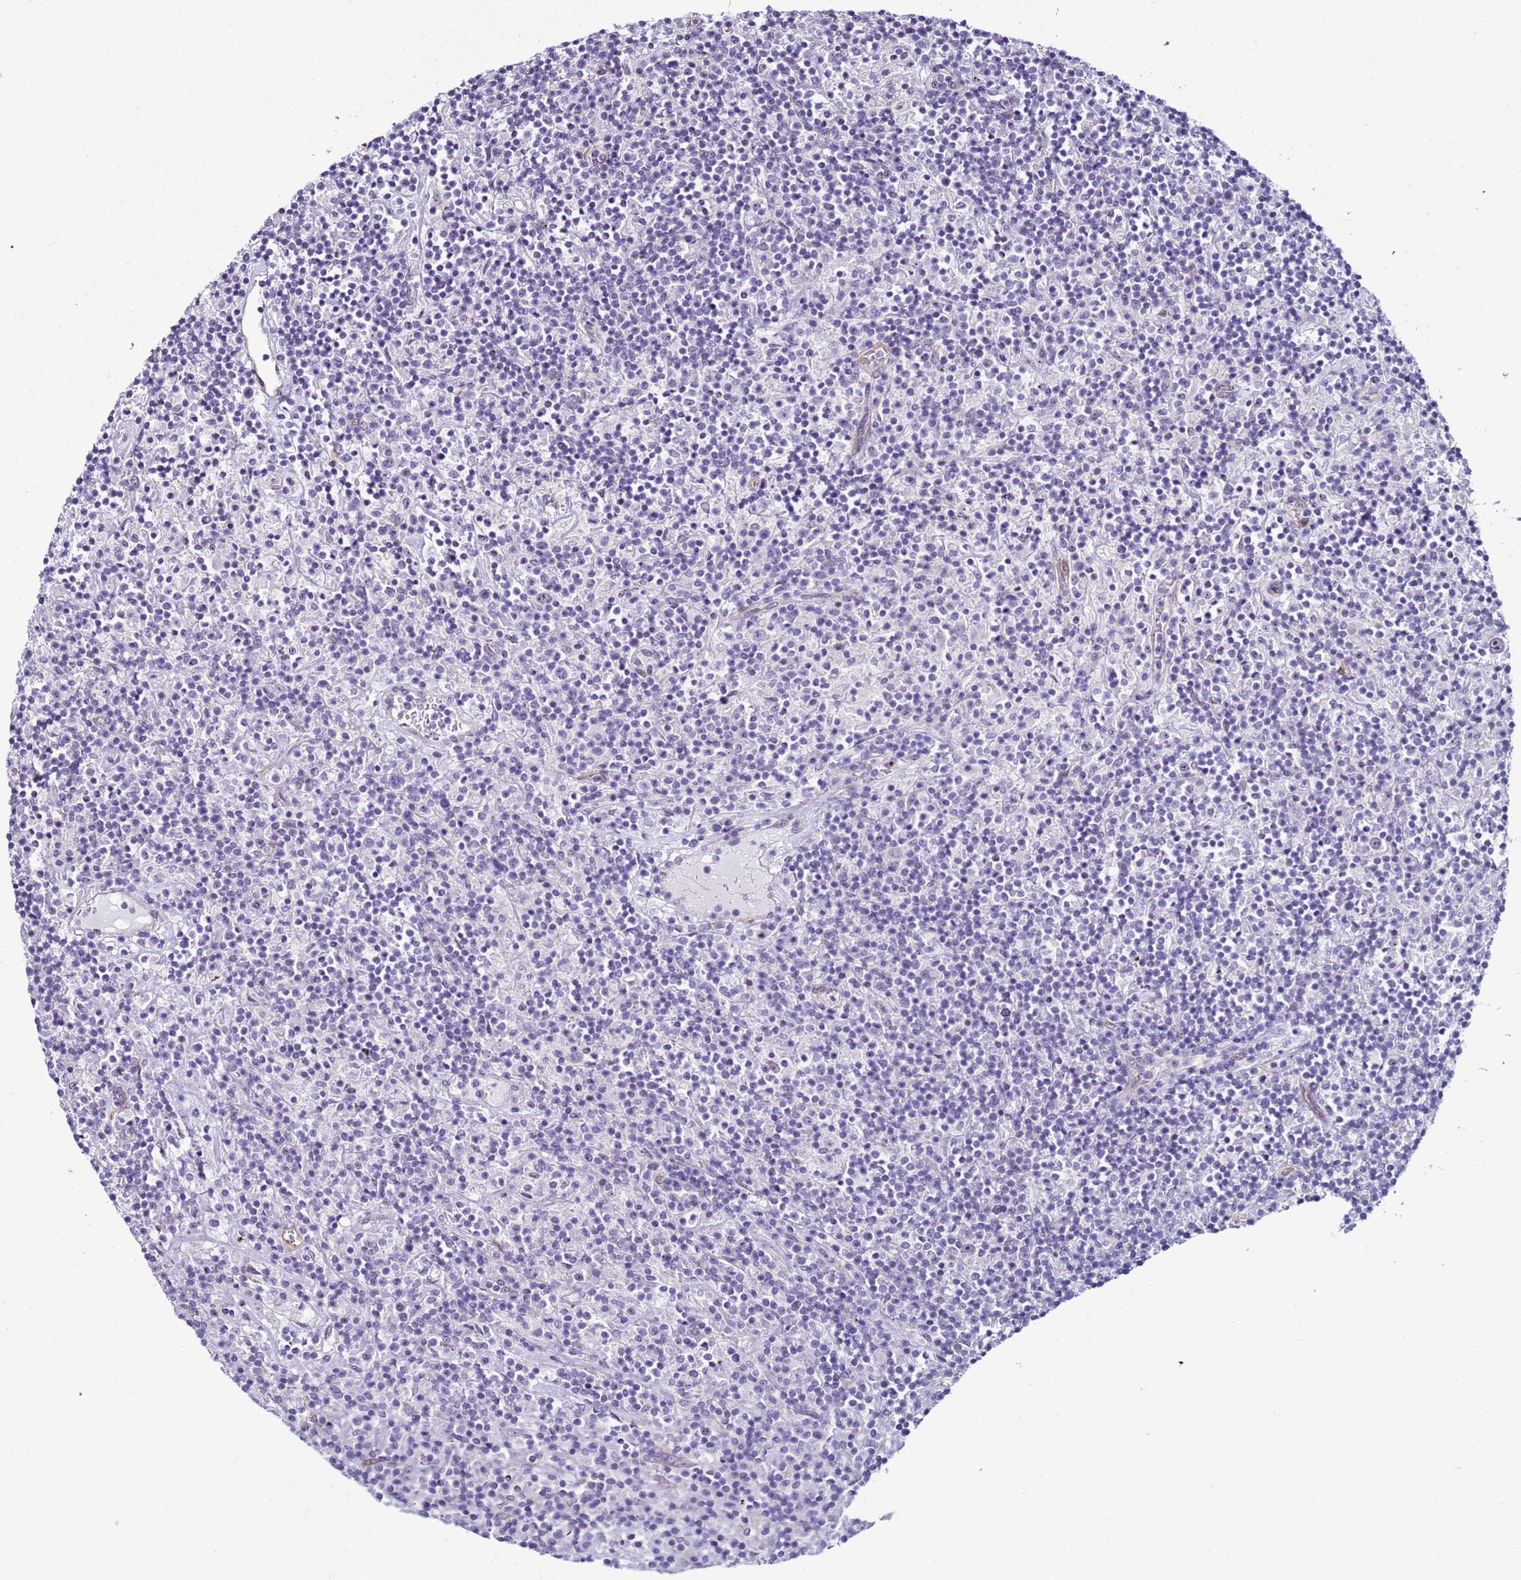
{"staining": {"intensity": "negative", "quantity": "none", "location": "none"}, "tissue": "lymphoma", "cell_type": "Tumor cells", "image_type": "cancer", "snomed": [{"axis": "morphology", "description": "Hodgkin's disease, NOS"}, {"axis": "topography", "description": "Lymph node"}], "caption": "This is a micrograph of immunohistochemistry (IHC) staining of lymphoma, which shows no positivity in tumor cells.", "gene": "LRRC10B", "patient": {"sex": "male", "age": 70}}